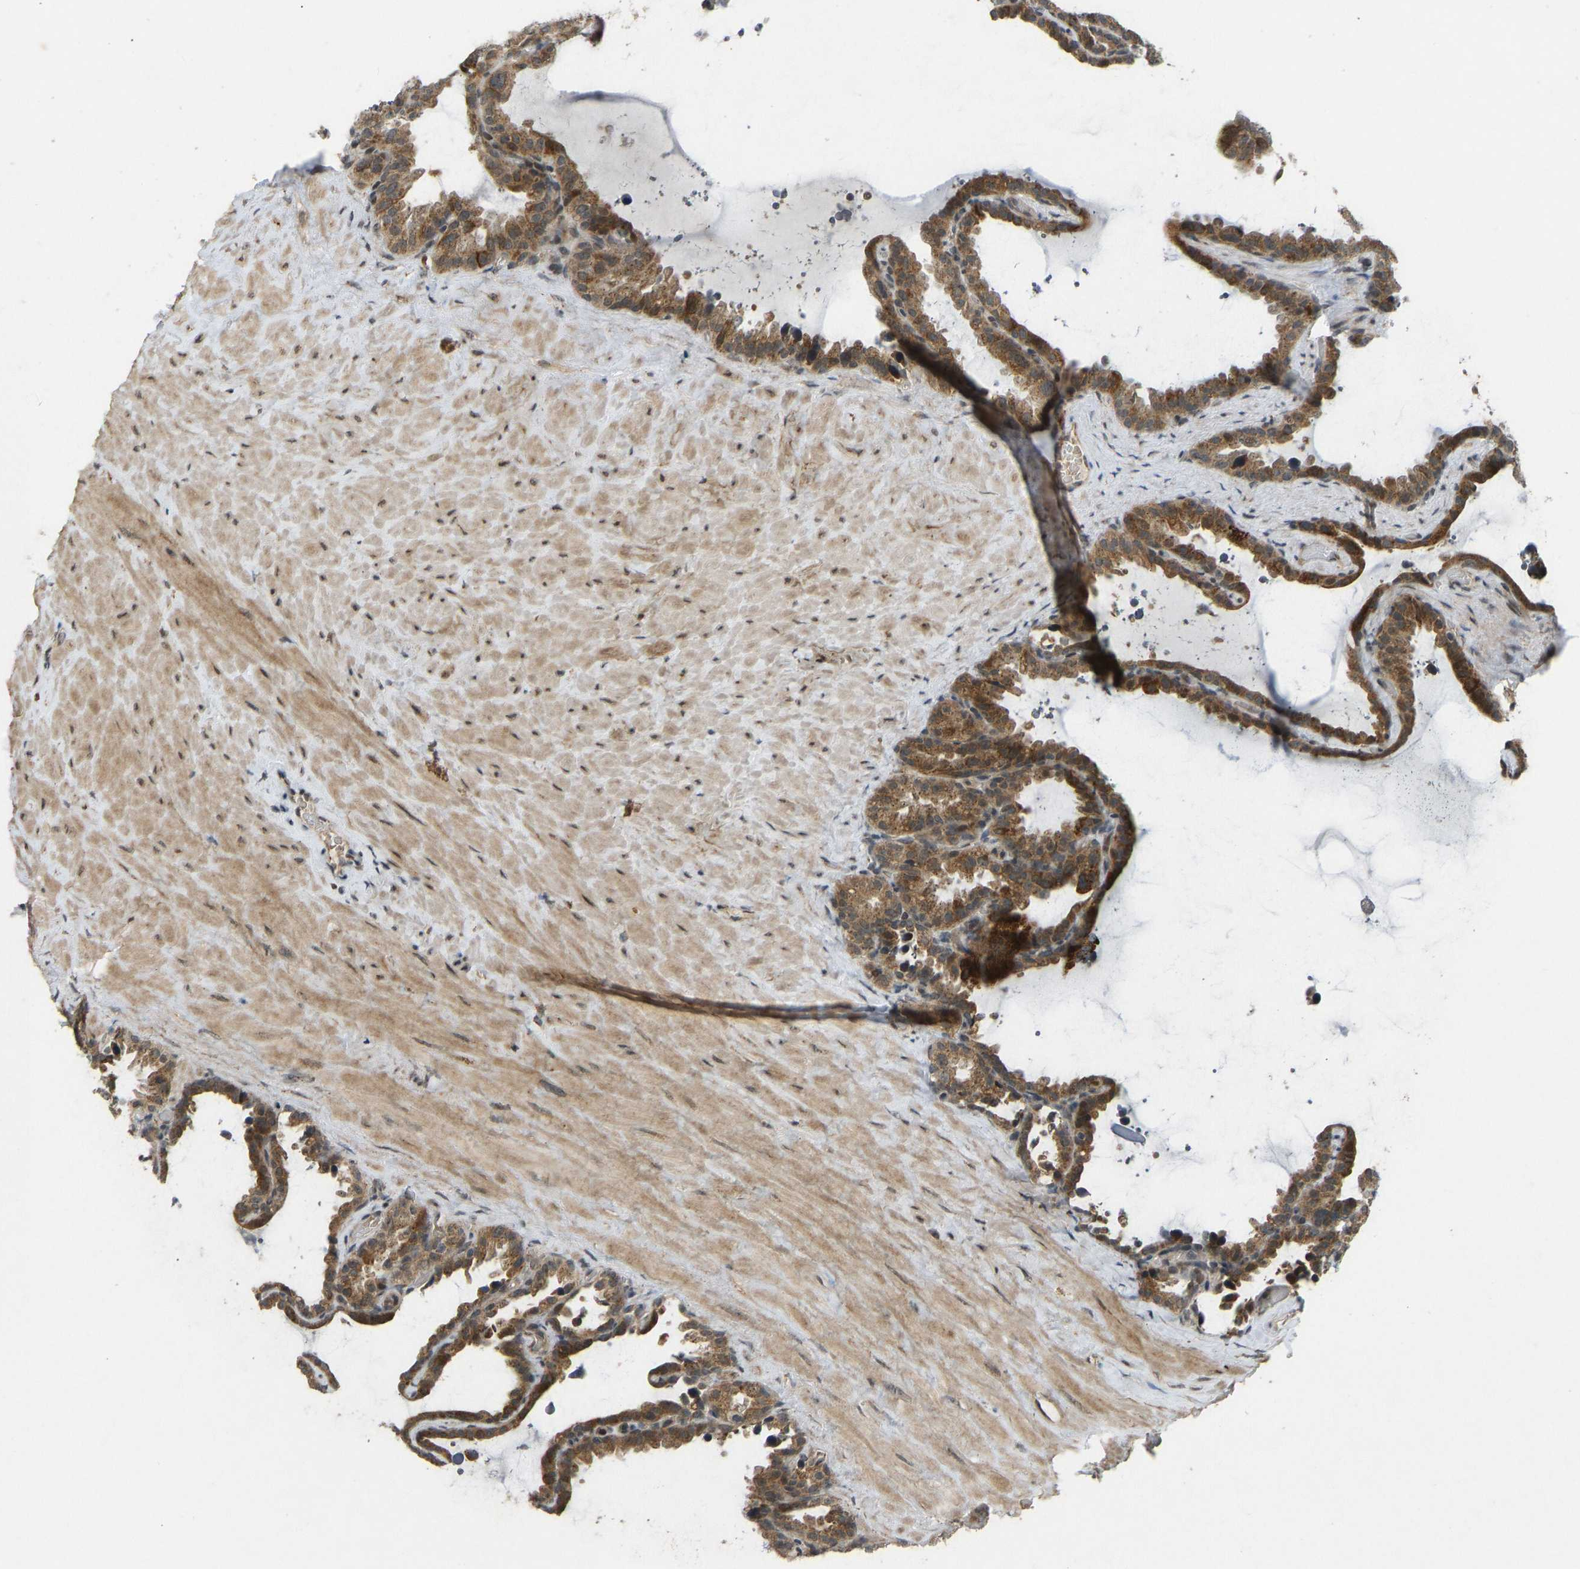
{"staining": {"intensity": "moderate", "quantity": ">75%", "location": "cytoplasmic/membranous"}, "tissue": "seminal vesicle", "cell_type": "Glandular cells", "image_type": "normal", "snomed": [{"axis": "morphology", "description": "Normal tissue, NOS"}, {"axis": "topography", "description": "Seminal veicle"}], "caption": "DAB (3,3'-diaminobenzidine) immunohistochemical staining of normal seminal vesicle exhibits moderate cytoplasmic/membranous protein expression in approximately >75% of glandular cells.", "gene": "ACADS", "patient": {"sex": "male", "age": 46}}